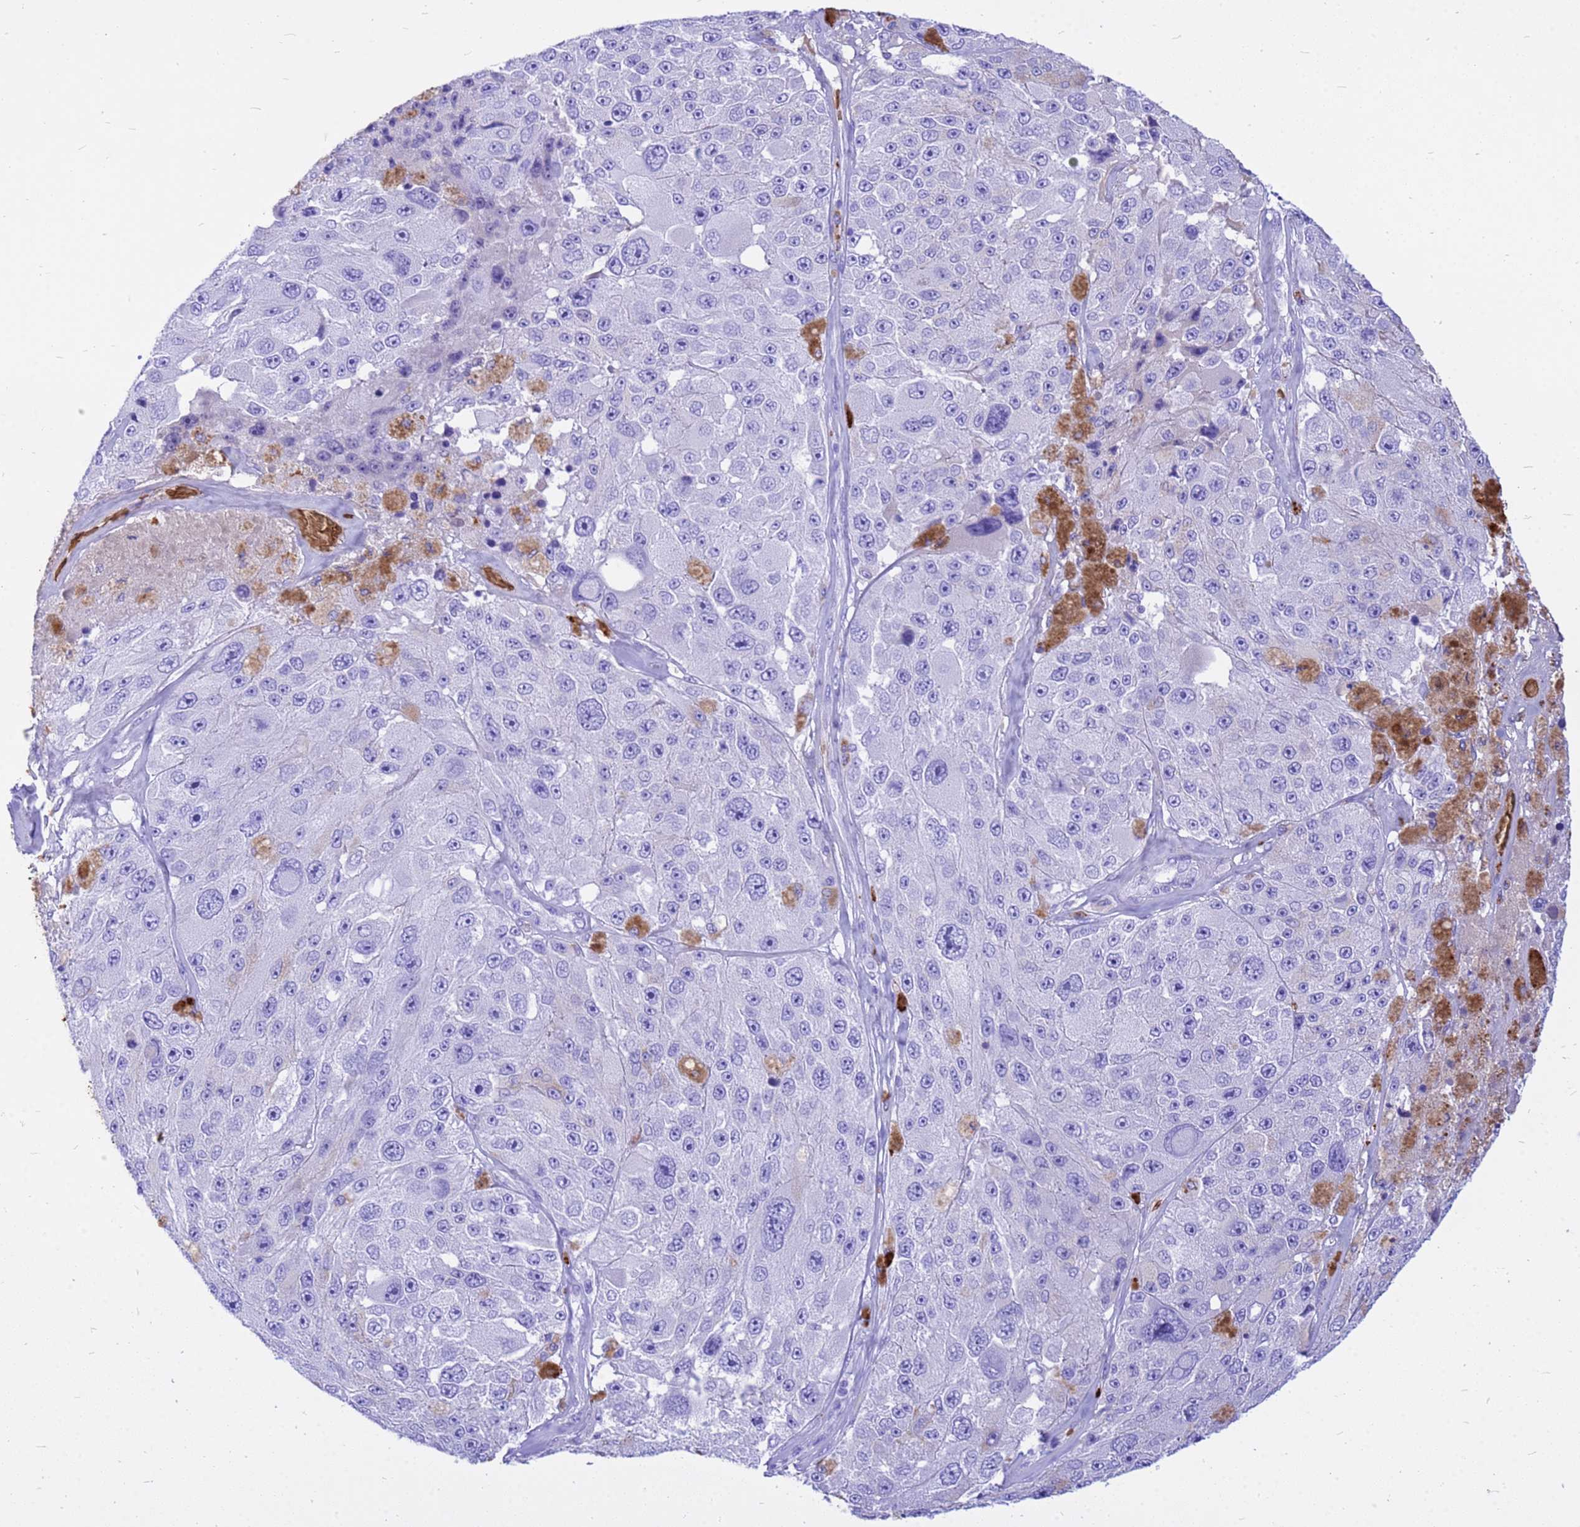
{"staining": {"intensity": "negative", "quantity": "none", "location": "none"}, "tissue": "melanoma", "cell_type": "Tumor cells", "image_type": "cancer", "snomed": [{"axis": "morphology", "description": "Malignant melanoma, Metastatic site"}, {"axis": "topography", "description": "Lymph node"}], "caption": "High magnification brightfield microscopy of malignant melanoma (metastatic site) stained with DAB (3,3'-diaminobenzidine) (brown) and counterstained with hematoxylin (blue): tumor cells show no significant staining.", "gene": "HBA2", "patient": {"sex": "male", "age": 62}}